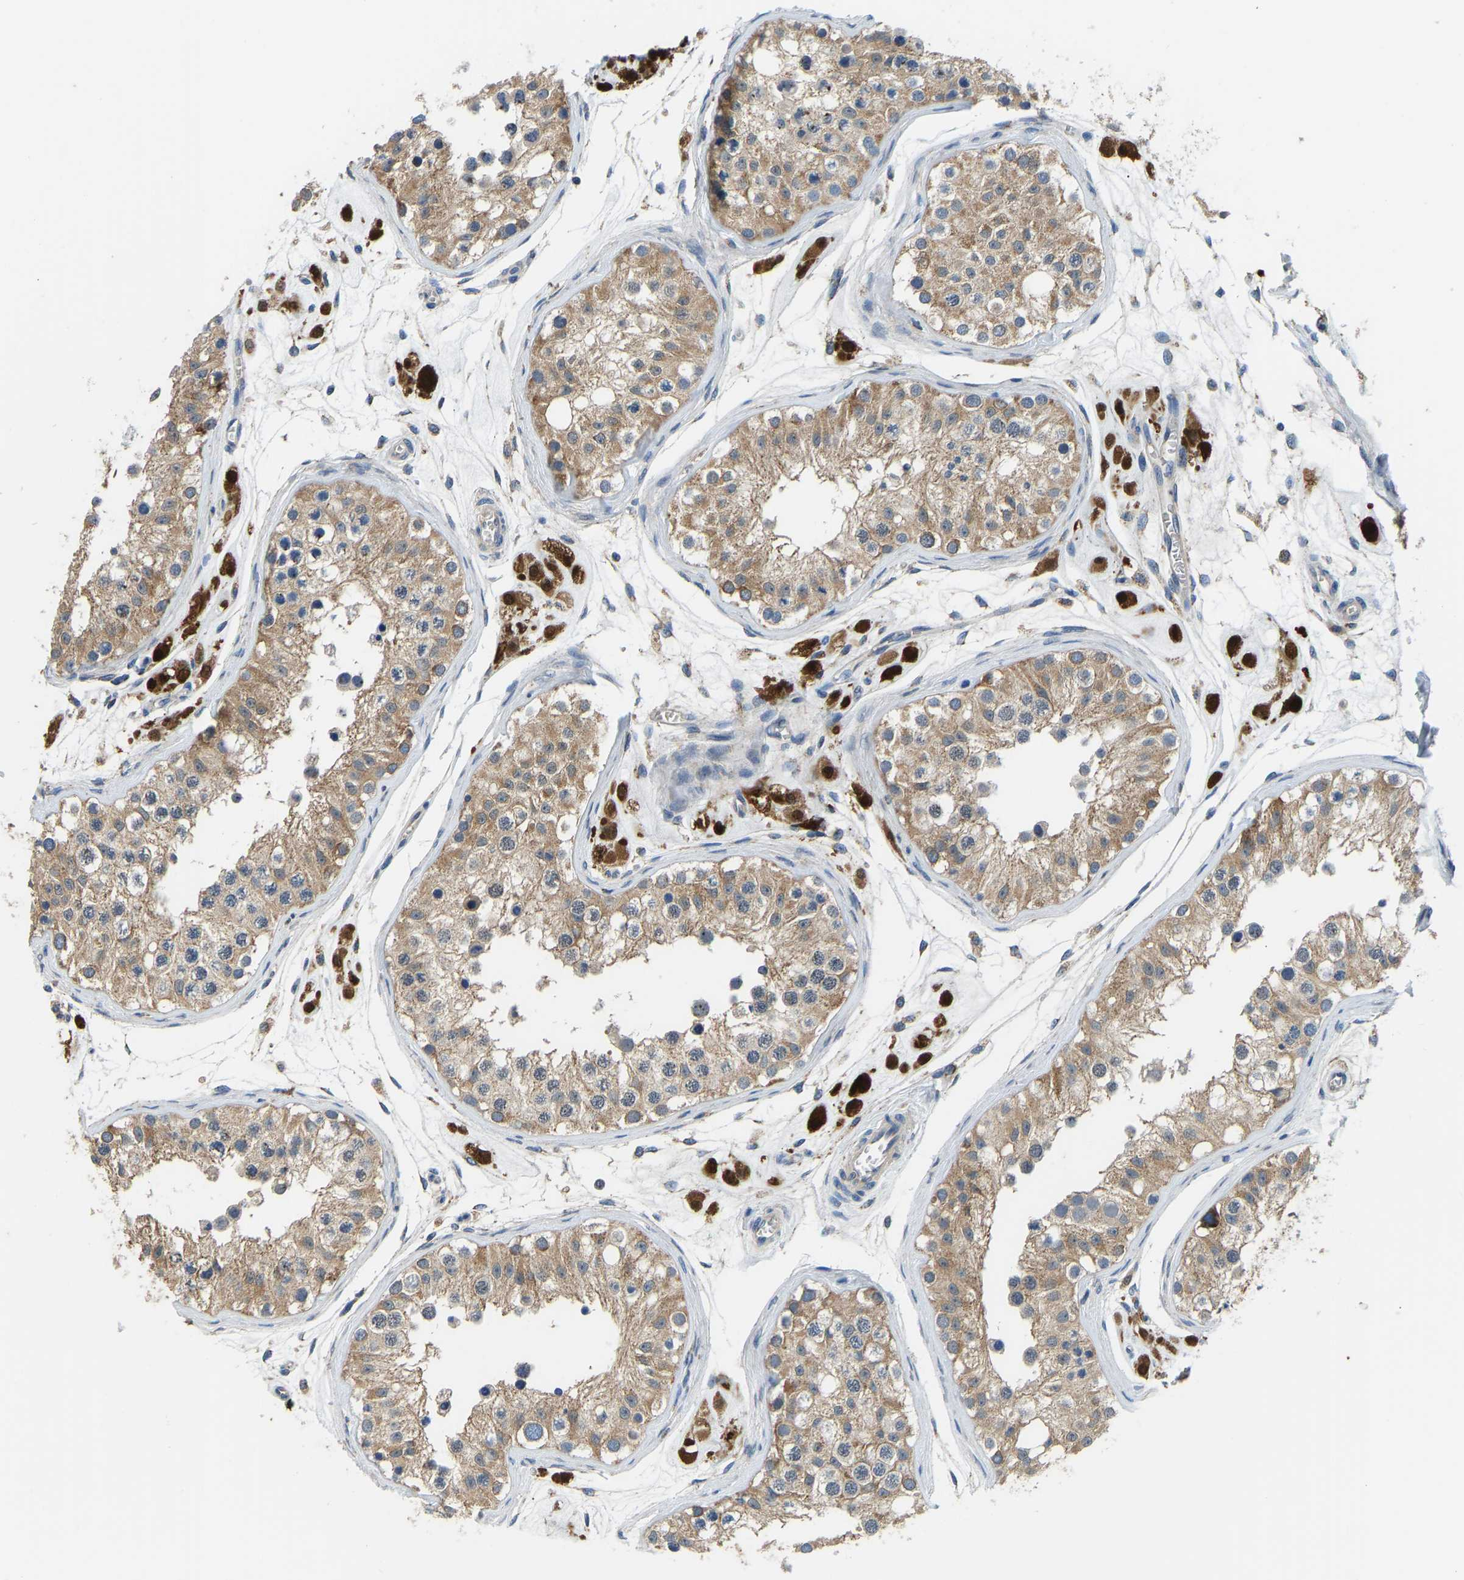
{"staining": {"intensity": "moderate", "quantity": ">75%", "location": "cytoplasmic/membranous"}, "tissue": "testis", "cell_type": "Cells in seminiferous ducts", "image_type": "normal", "snomed": [{"axis": "morphology", "description": "Normal tissue, NOS"}, {"axis": "morphology", "description": "Adenocarcinoma, metastatic, NOS"}, {"axis": "topography", "description": "Testis"}], "caption": "Immunohistochemistry (DAB (3,3'-diaminobenzidine)) staining of unremarkable human testis displays moderate cytoplasmic/membranous protein staining in approximately >75% of cells in seminiferous ducts.", "gene": "RBP1", "patient": {"sex": "male", "age": 26}}